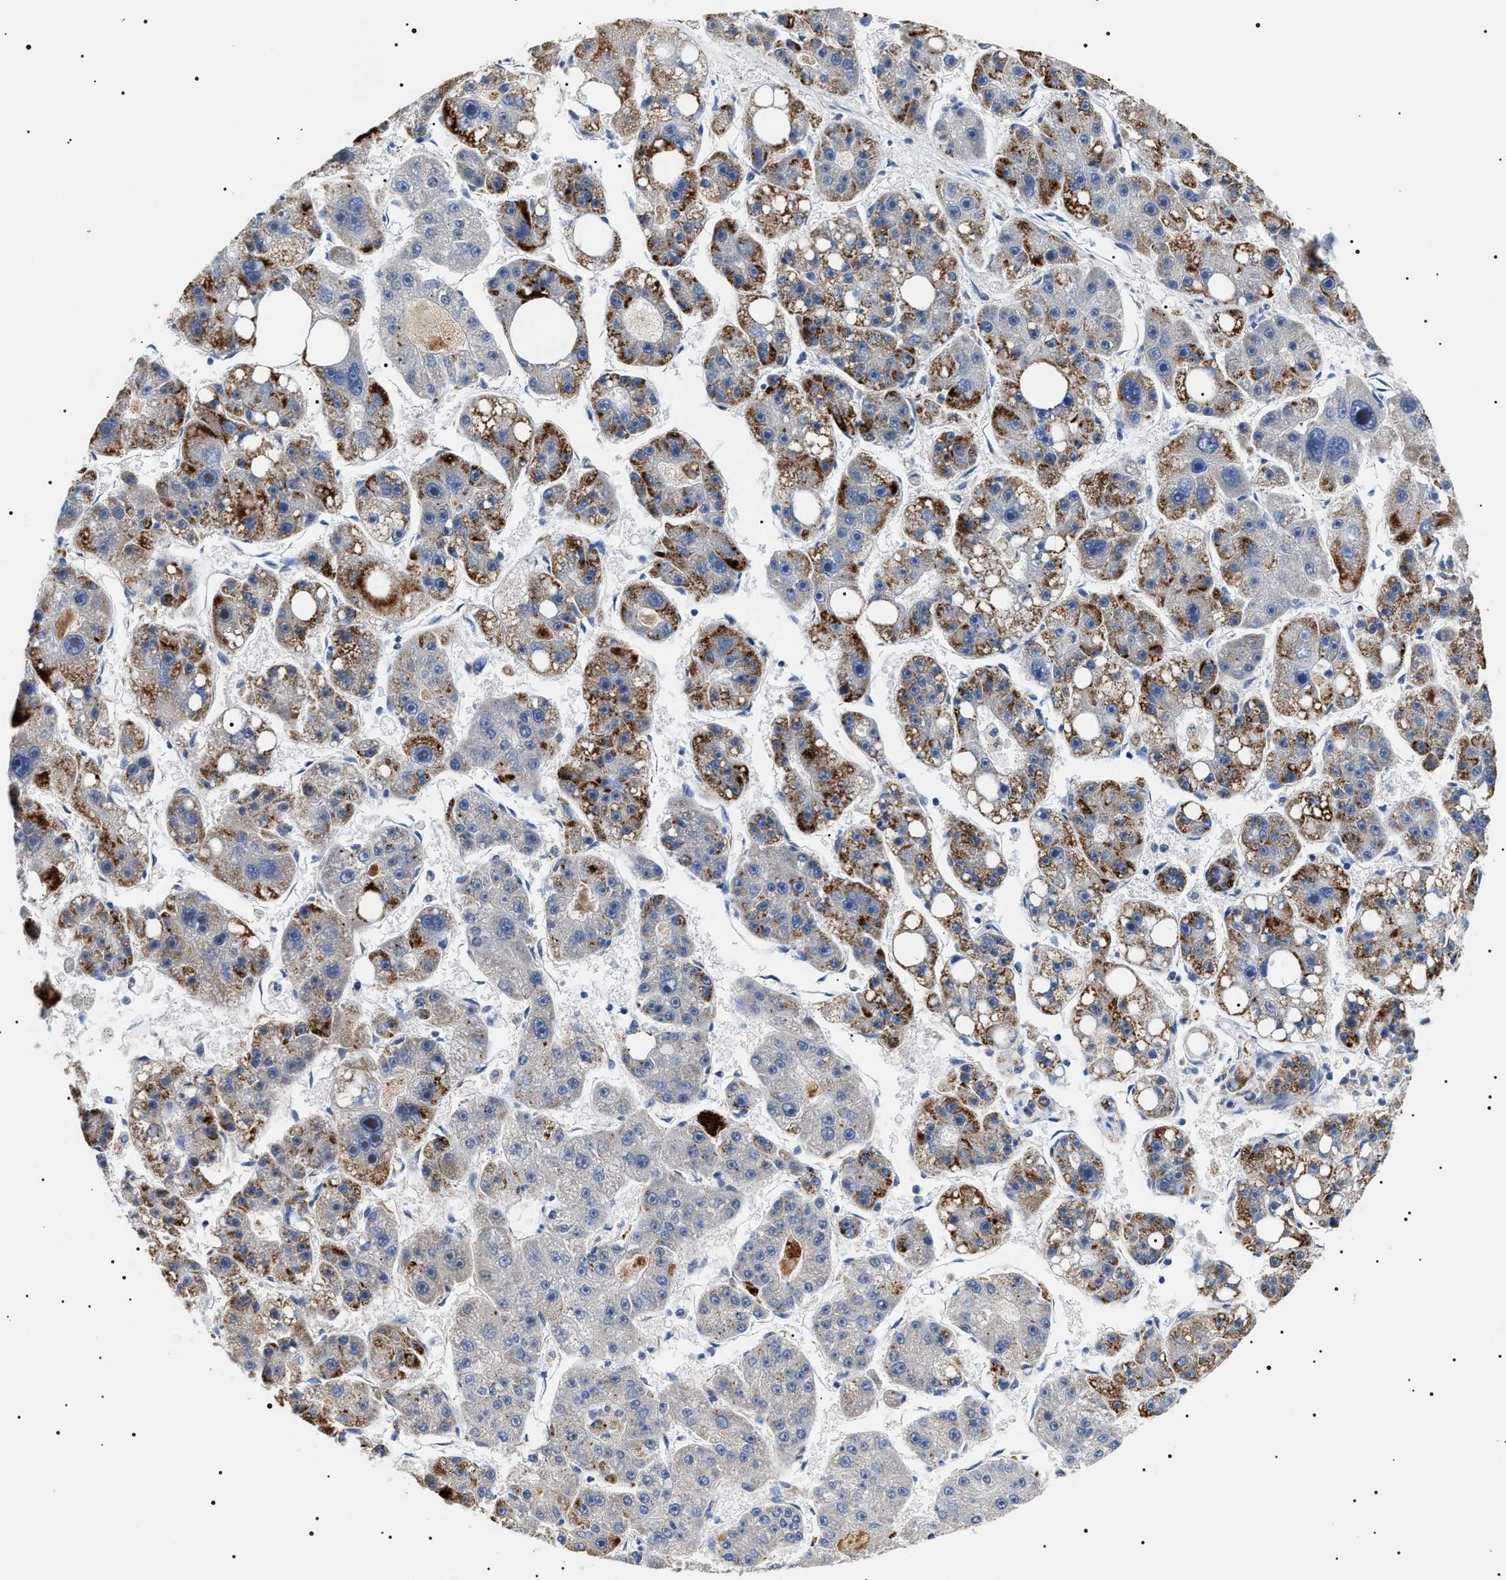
{"staining": {"intensity": "moderate", "quantity": ">75%", "location": "cytoplasmic/membranous"}, "tissue": "liver cancer", "cell_type": "Tumor cells", "image_type": "cancer", "snomed": [{"axis": "morphology", "description": "Carcinoma, Hepatocellular, NOS"}, {"axis": "topography", "description": "Liver"}], "caption": "Tumor cells show medium levels of moderate cytoplasmic/membranous expression in about >75% of cells in human hepatocellular carcinoma (liver).", "gene": "TMEM222", "patient": {"sex": "female", "age": 61}}